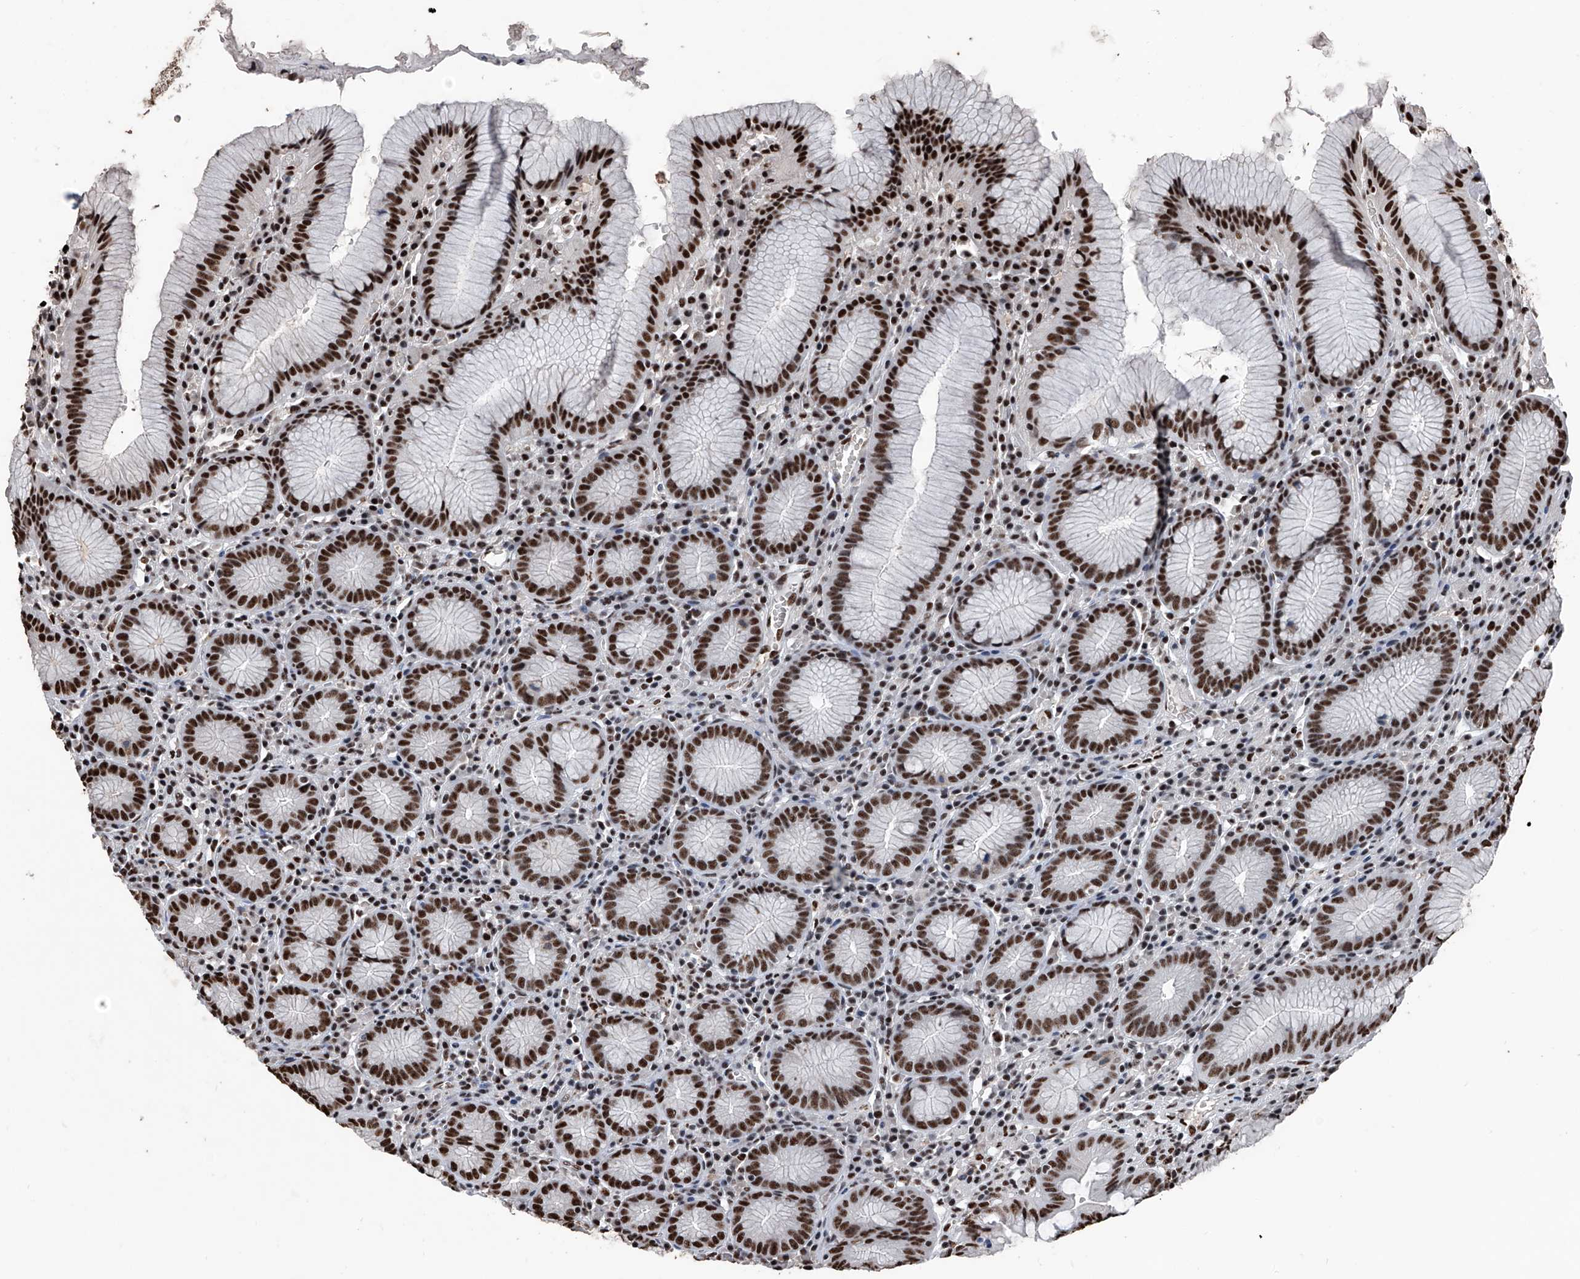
{"staining": {"intensity": "strong", "quantity": ">75%", "location": "nuclear"}, "tissue": "stomach", "cell_type": "Glandular cells", "image_type": "normal", "snomed": [{"axis": "morphology", "description": "Normal tissue, NOS"}, {"axis": "topography", "description": "Stomach"}], "caption": "This image shows normal stomach stained with immunohistochemistry to label a protein in brown. The nuclear of glandular cells show strong positivity for the protein. Nuclei are counter-stained blue.", "gene": "DDX39B", "patient": {"sex": "male", "age": 55}}